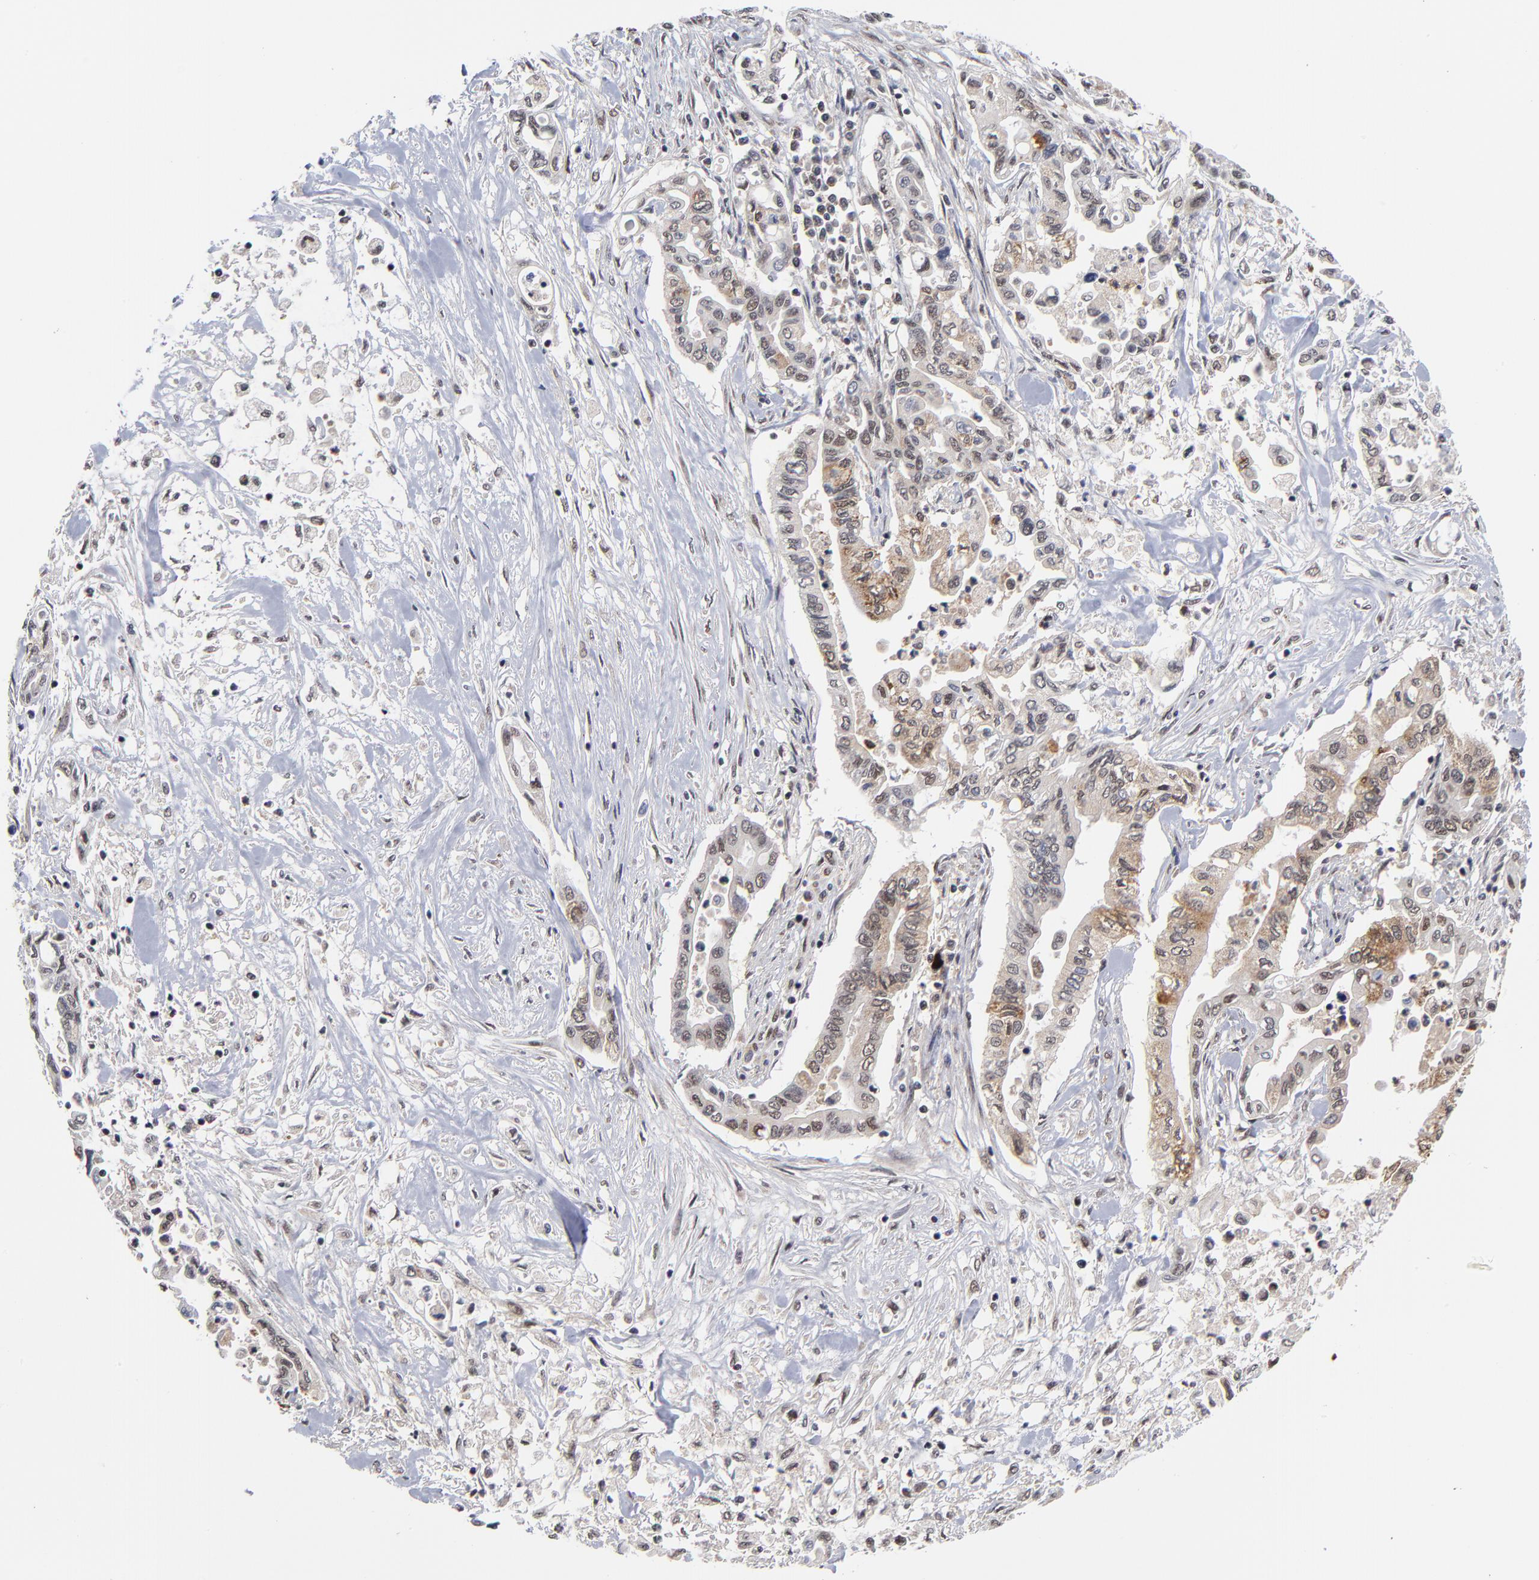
{"staining": {"intensity": "weak", "quantity": "25%-75%", "location": "cytoplasmic/membranous,nuclear"}, "tissue": "pancreatic cancer", "cell_type": "Tumor cells", "image_type": "cancer", "snomed": [{"axis": "morphology", "description": "Adenocarcinoma, NOS"}, {"axis": "topography", "description": "Pancreas"}], "caption": "Immunohistochemical staining of human pancreatic cancer exhibits weak cytoplasmic/membranous and nuclear protein expression in approximately 25%-75% of tumor cells.", "gene": "ZNF419", "patient": {"sex": "female", "age": 57}}